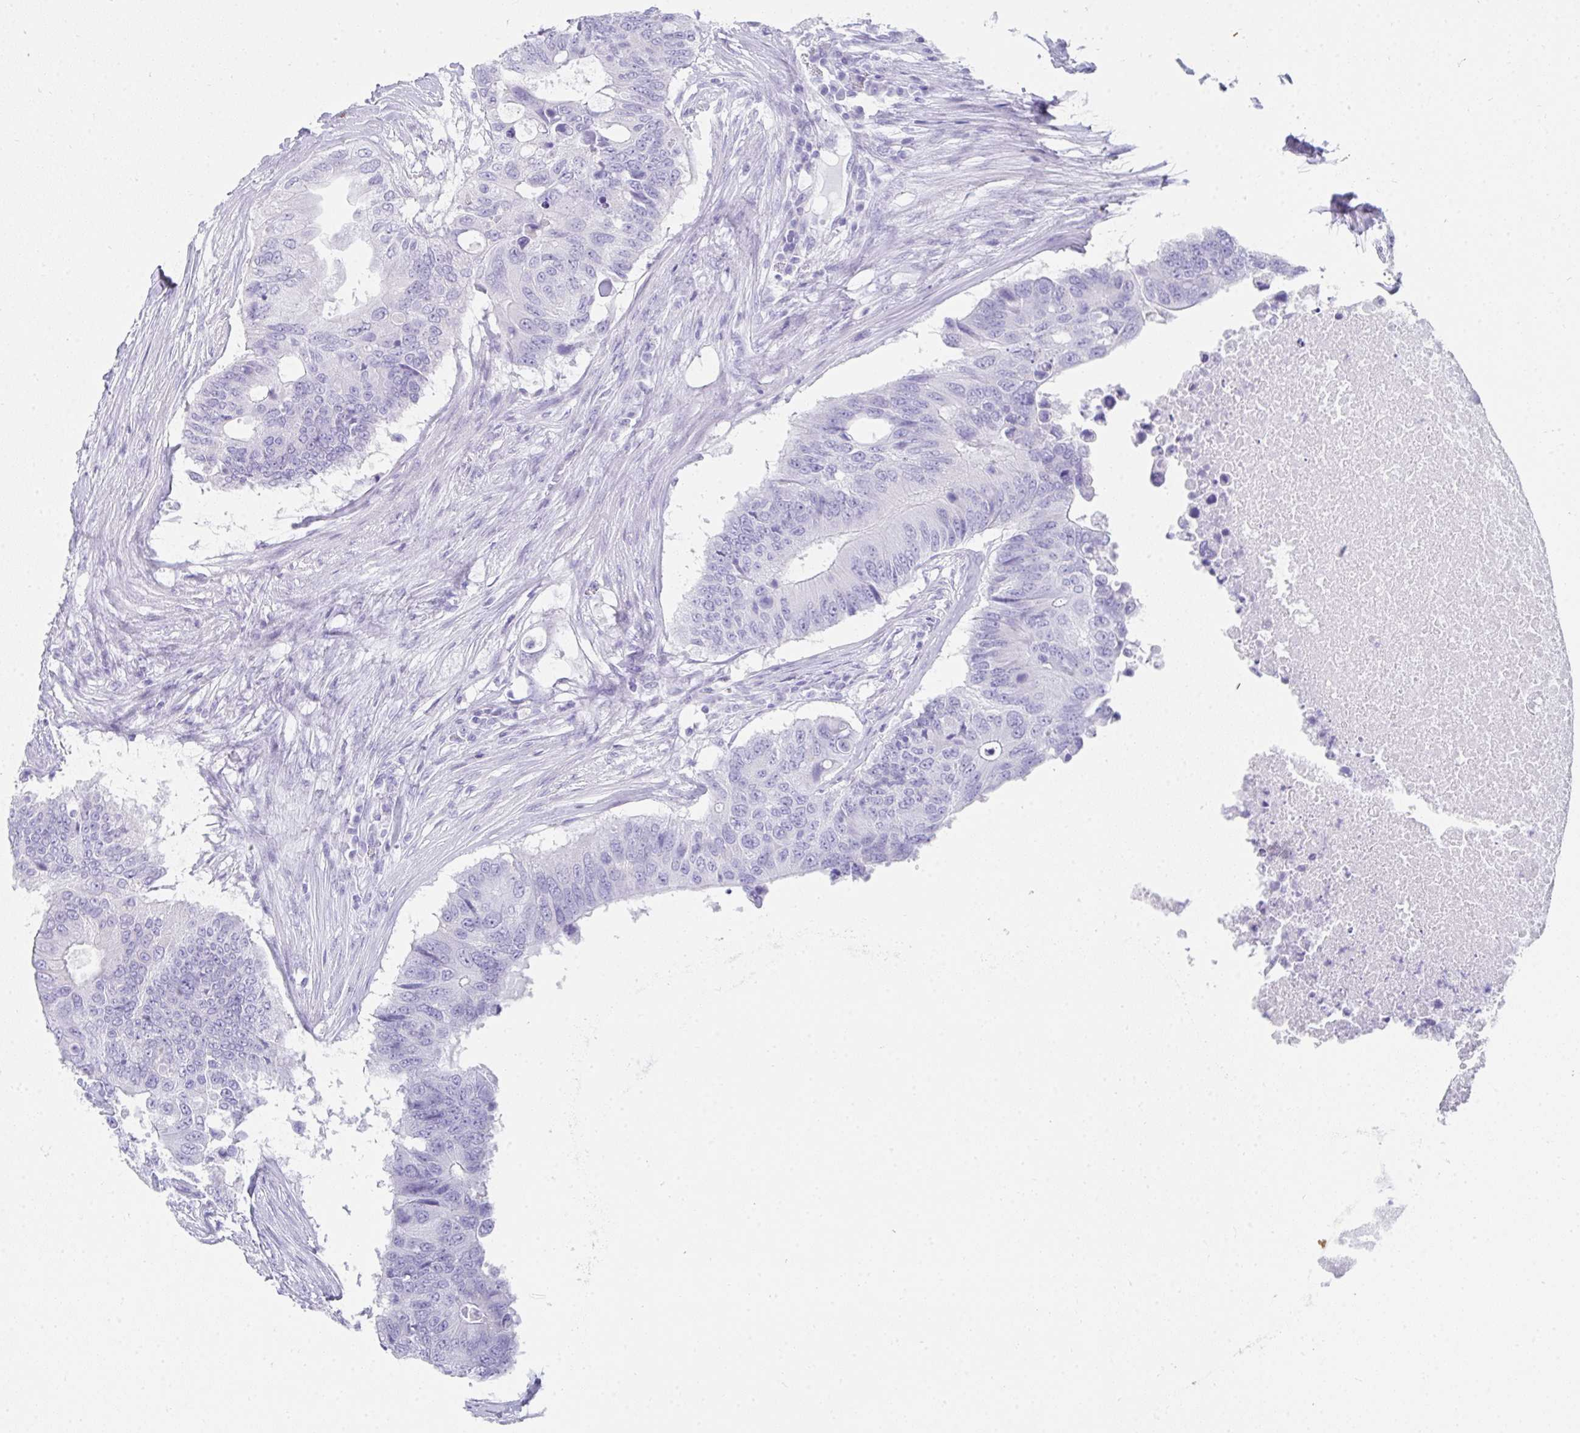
{"staining": {"intensity": "negative", "quantity": "none", "location": "none"}, "tissue": "colorectal cancer", "cell_type": "Tumor cells", "image_type": "cancer", "snomed": [{"axis": "morphology", "description": "Adenocarcinoma, NOS"}, {"axis": "topography", "description": "Colon"}], "caption": "A high-resolution micrograph shows immunohistochemistry (IHC) staining of colorectal cancer, which demonstrates no significant expression in tumor cells.", "gene": "RLF", "patient": {"sex": "male", "age": 71}}